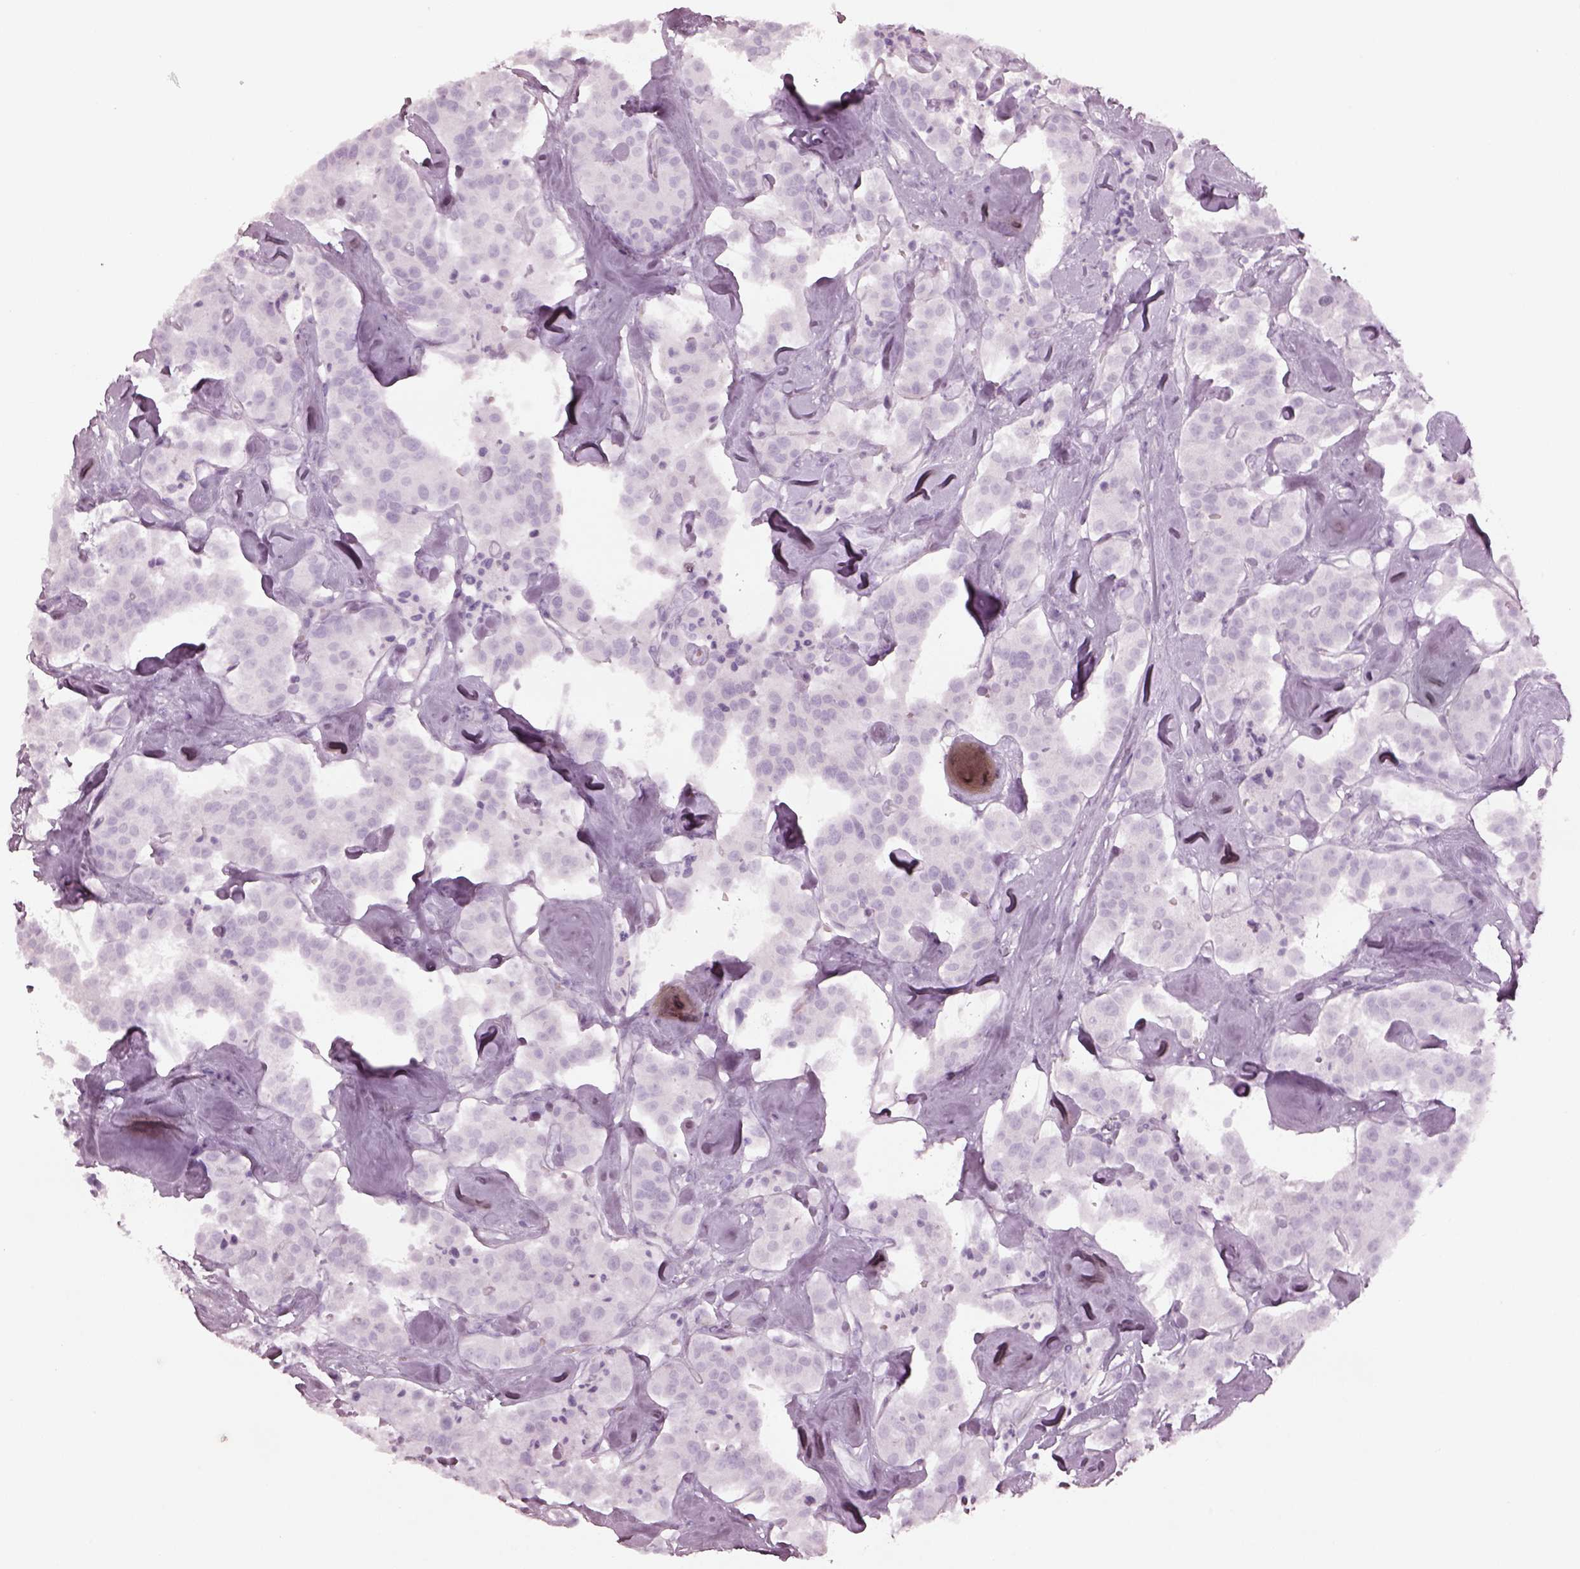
{"staining": {"intensity": "negative", "quantity": "none", "location": "none"}, "tissue": "carcinoid", "cell_type": "Tumor cells", "image_type": "cancer", "snomed": [{"axis": "morphology", "description": "Carcinoid, malignant, NOS"}, {"axis": "topography", "description": "Pancreas"}], "caption": "Tumor cells are negative for protein expression in human carcinoid.", "gene": "SPATA6L", "patient": {"sex": "male", "age": 41}}